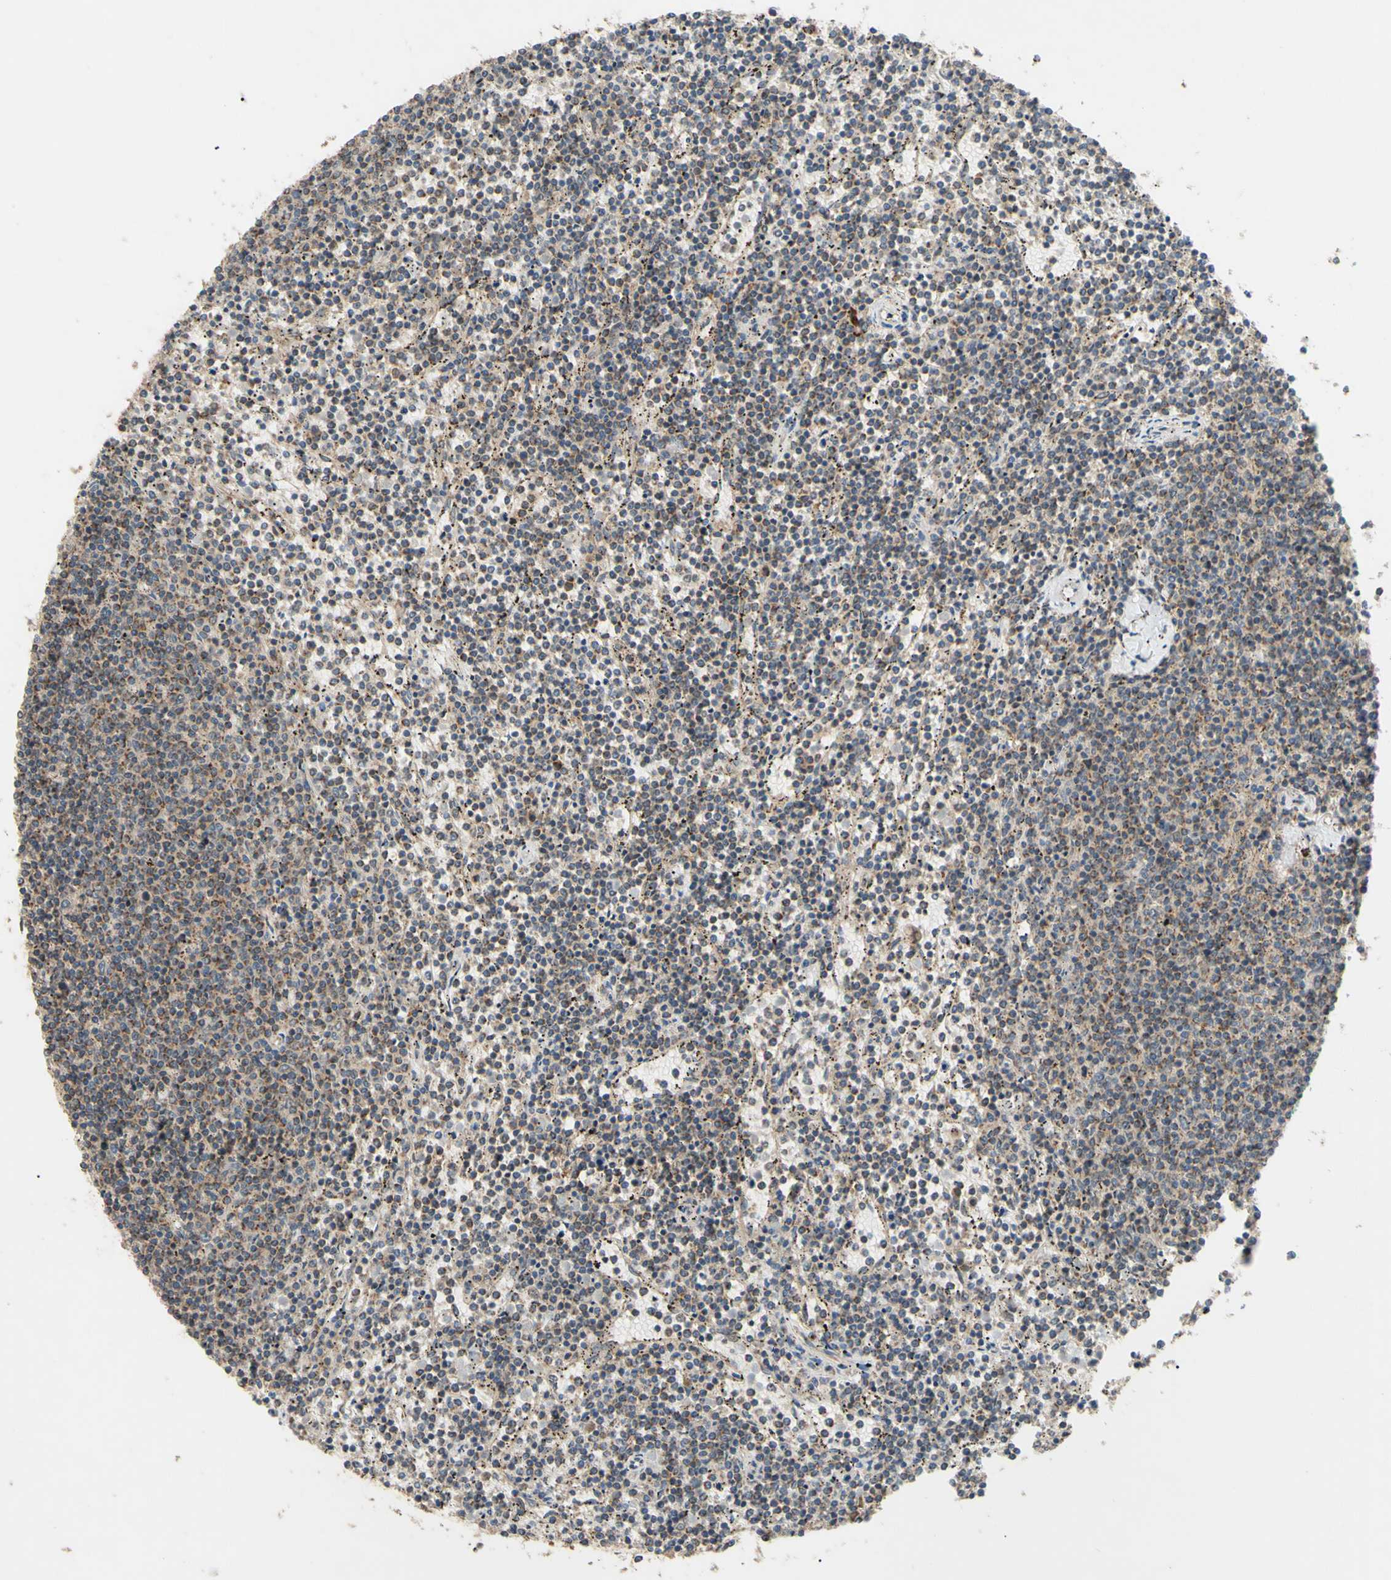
{"staining": {"intensity": "weak", "quantity": "25%-75%", "location": "cytoplasmic/membranous"}, "tissue": "lymphoma", "cell_type": "Tumor cells", "image_type": "cancer", "snomed": [{"axis": "morphology", "description": "Malignant lymphoma, non-Hodgkin's type, Low grade"}, {"axis": "topography", "description": "Spleen"}], "caption": "The histopathology image reveals a brown stain indicating the presence of a protein in the cytoplasmic/membranous of tumor cells in malignant lymphoma, non-Hodgkin's type (low-grade). The protein of interest is shown in brown color, while the nuclei are stained blue.", "gene": "CD164", "patient": {"sex": "female", "age": 50}}